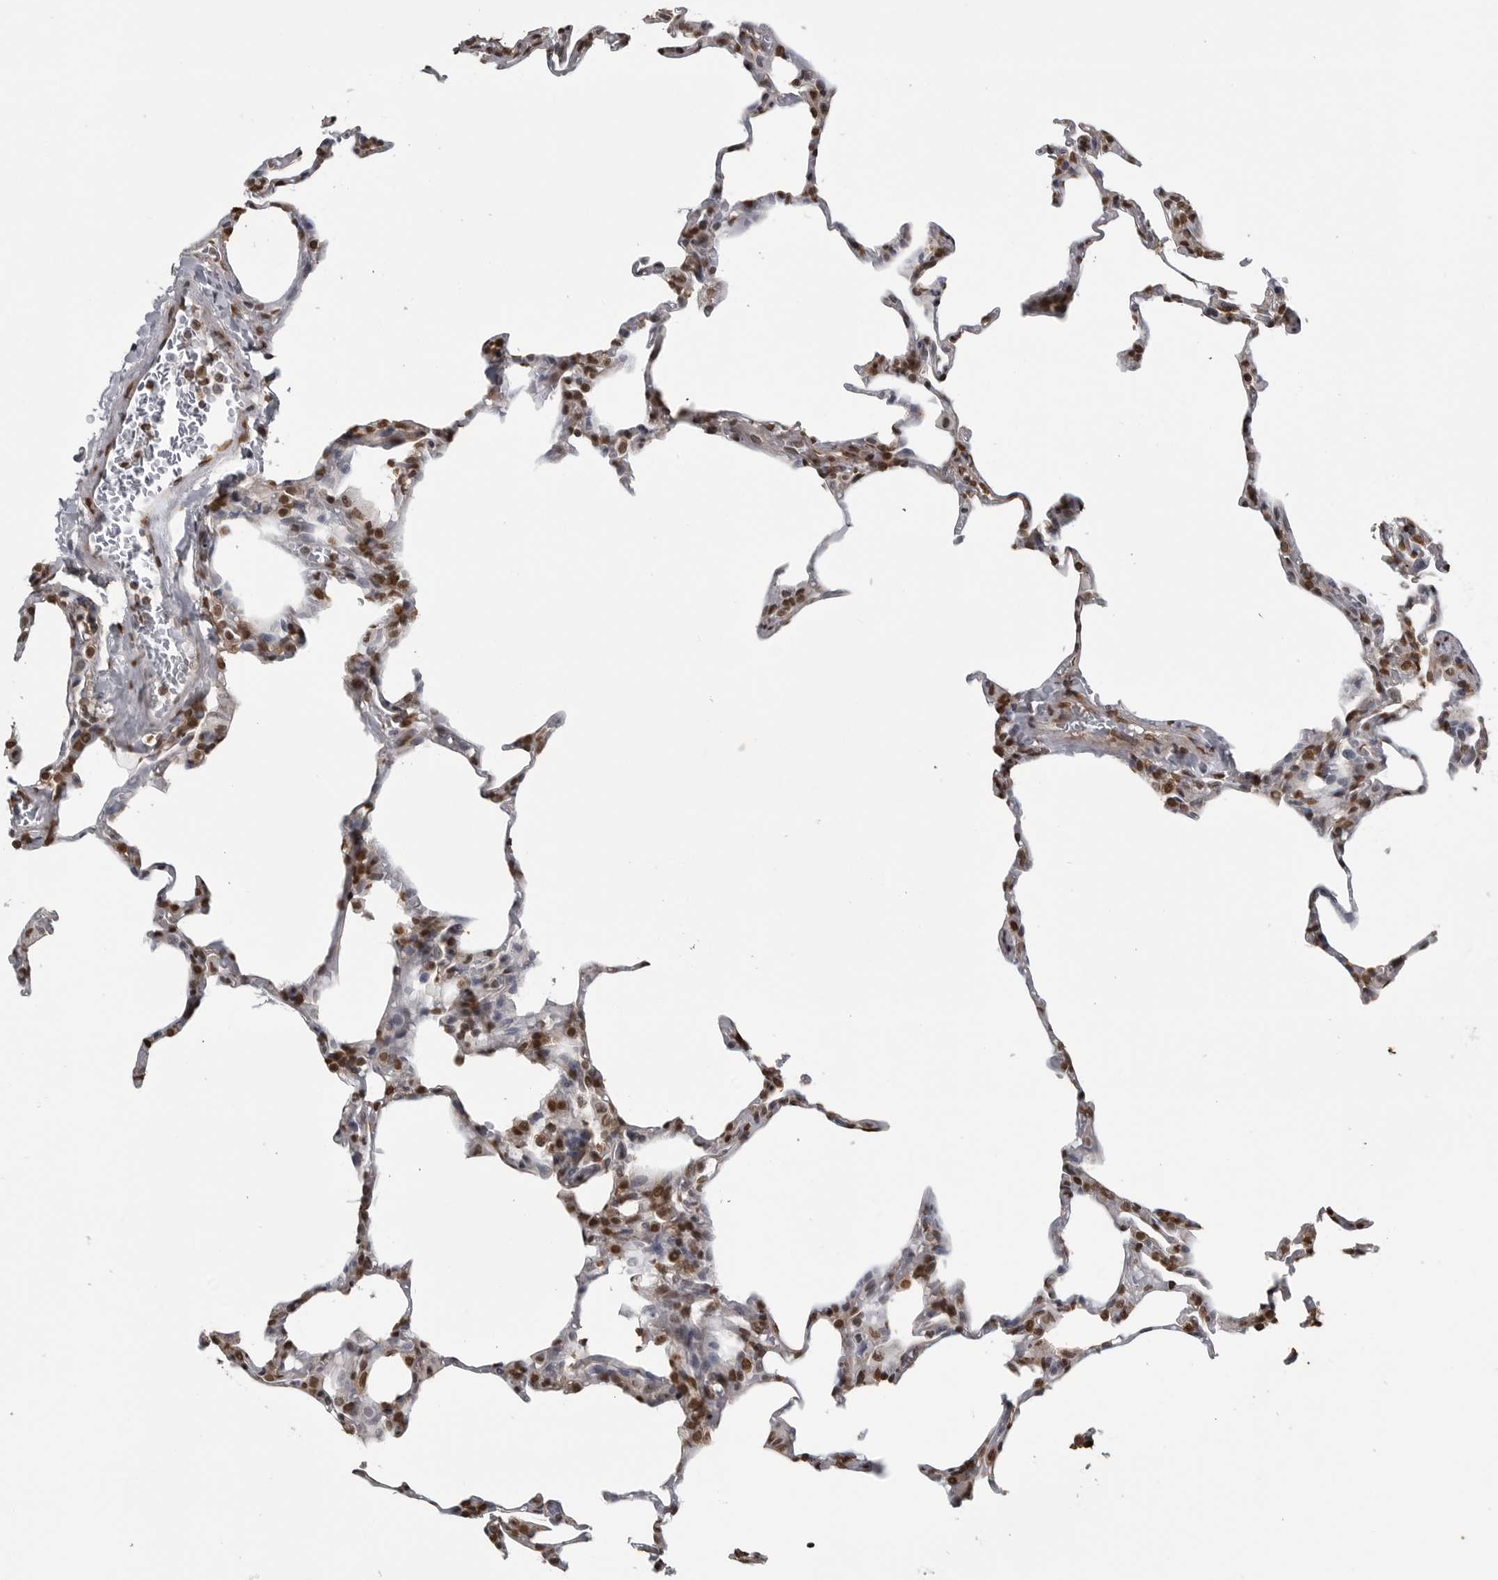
{"staining": {"intensity": "moderate", "quantity": ">75%", "location": "nuclear"}, "tissue": "lung", "cell_type": "Alveolar cells", "image_type": "normal", "snomed": [{"axis": "morphology", "description": "Normal tissue, NOS"}, {"axis": "topography", "description": "Lung"}], "caption": "Human lung stained for a protein (brown) shows moderate nuclear positive expression in about >75% of alveolar cells.", "gene": "SMAD2", "patient": {"sex": "male", "age": 20}}